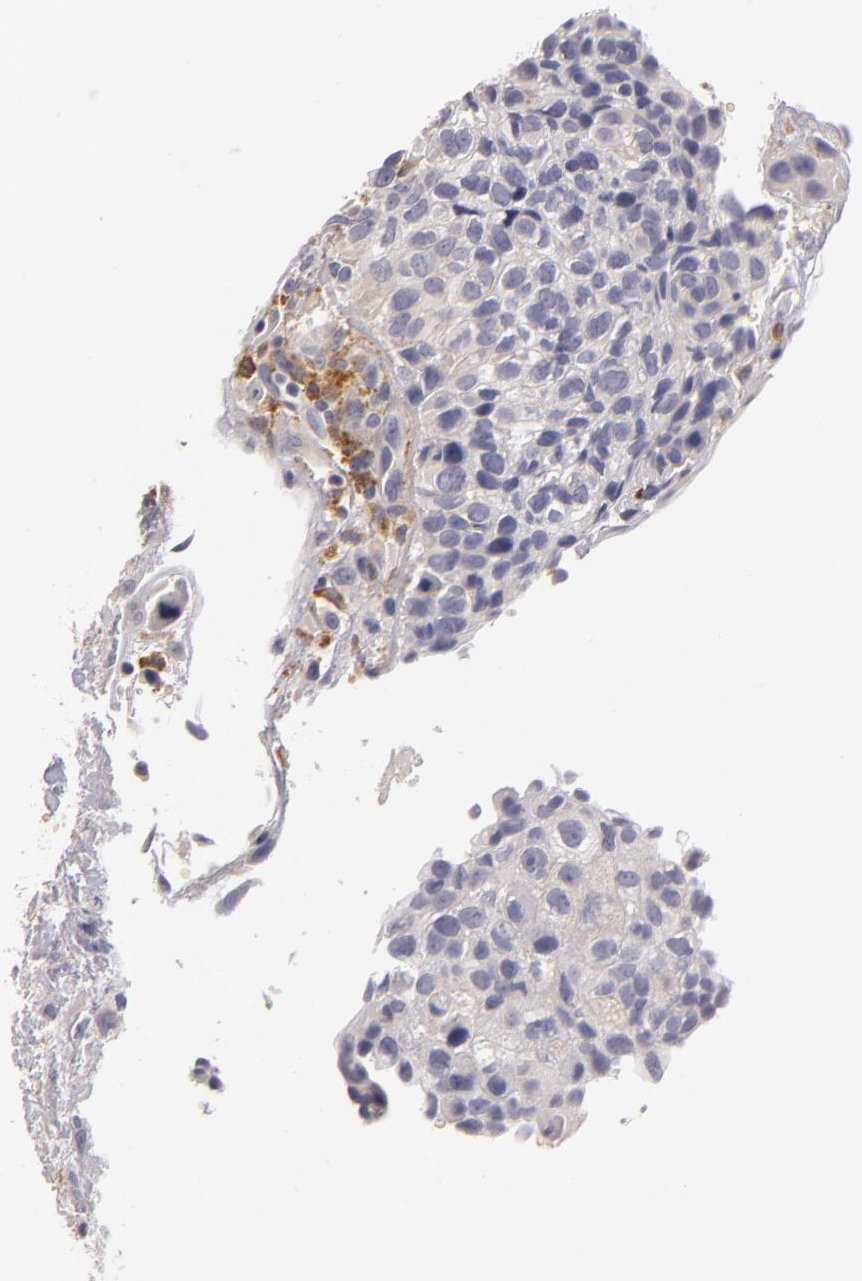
{"staining": {"intensity": "negative", "quantity": "none", "location": "none"}, "tissue": "breast cancer", "cell_type": "Tumor cells", "image_type": "cancer", "snomed": [{"axis": "morphology", "description": "Neoplasm, malignant, NOS"}, {"axis": "topography", "description": "Breast"}], "caption": "DAB (3,3'-diaminobenzidine) immunohistochemical staining of malignant neoplasm (breast) reveals no significant expression in tumor cells. (DAB IHC with hematoxylin counter stain).", "gene": "TLR8", "patient": {"sex": "female", "age": 50}}